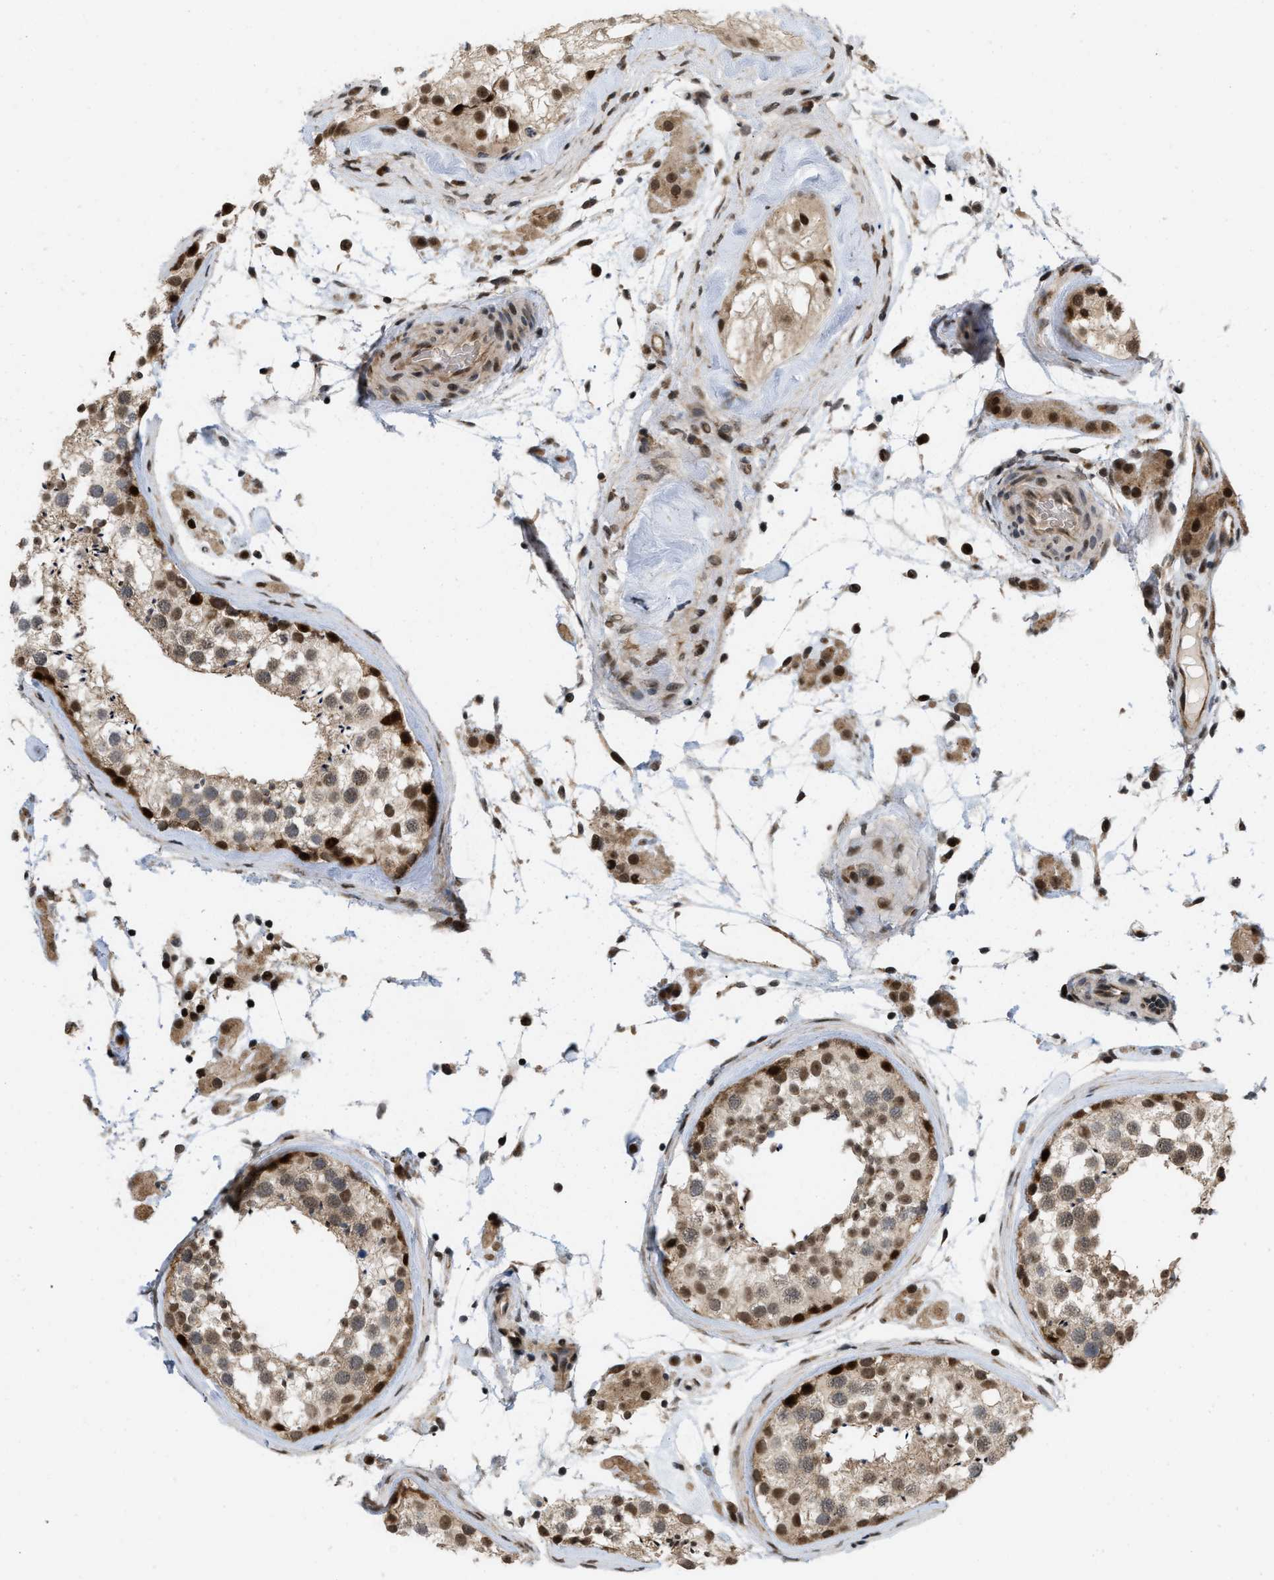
{"staining": {"intensity": "strong", "quantity": ">75%", "location": "nuclear"}, "tissue": "testis", "cell_type": "Cells in seminiferous ducts", "image_type": "normal", "snomed": [{"axis": "morphology", "description": "Normal tissue, NOS"}, {"axis": "topography", "description": "Testis"}], "caption": "High-power microscopy captured an immunohistochemistry (IHC) micrograph of normal testis, revealing strong nuclear positivity in about >75% of cells in seminiferous ducts.", "gene": "ANKRD11", "patient": {"sex": "male", "age": 46}}